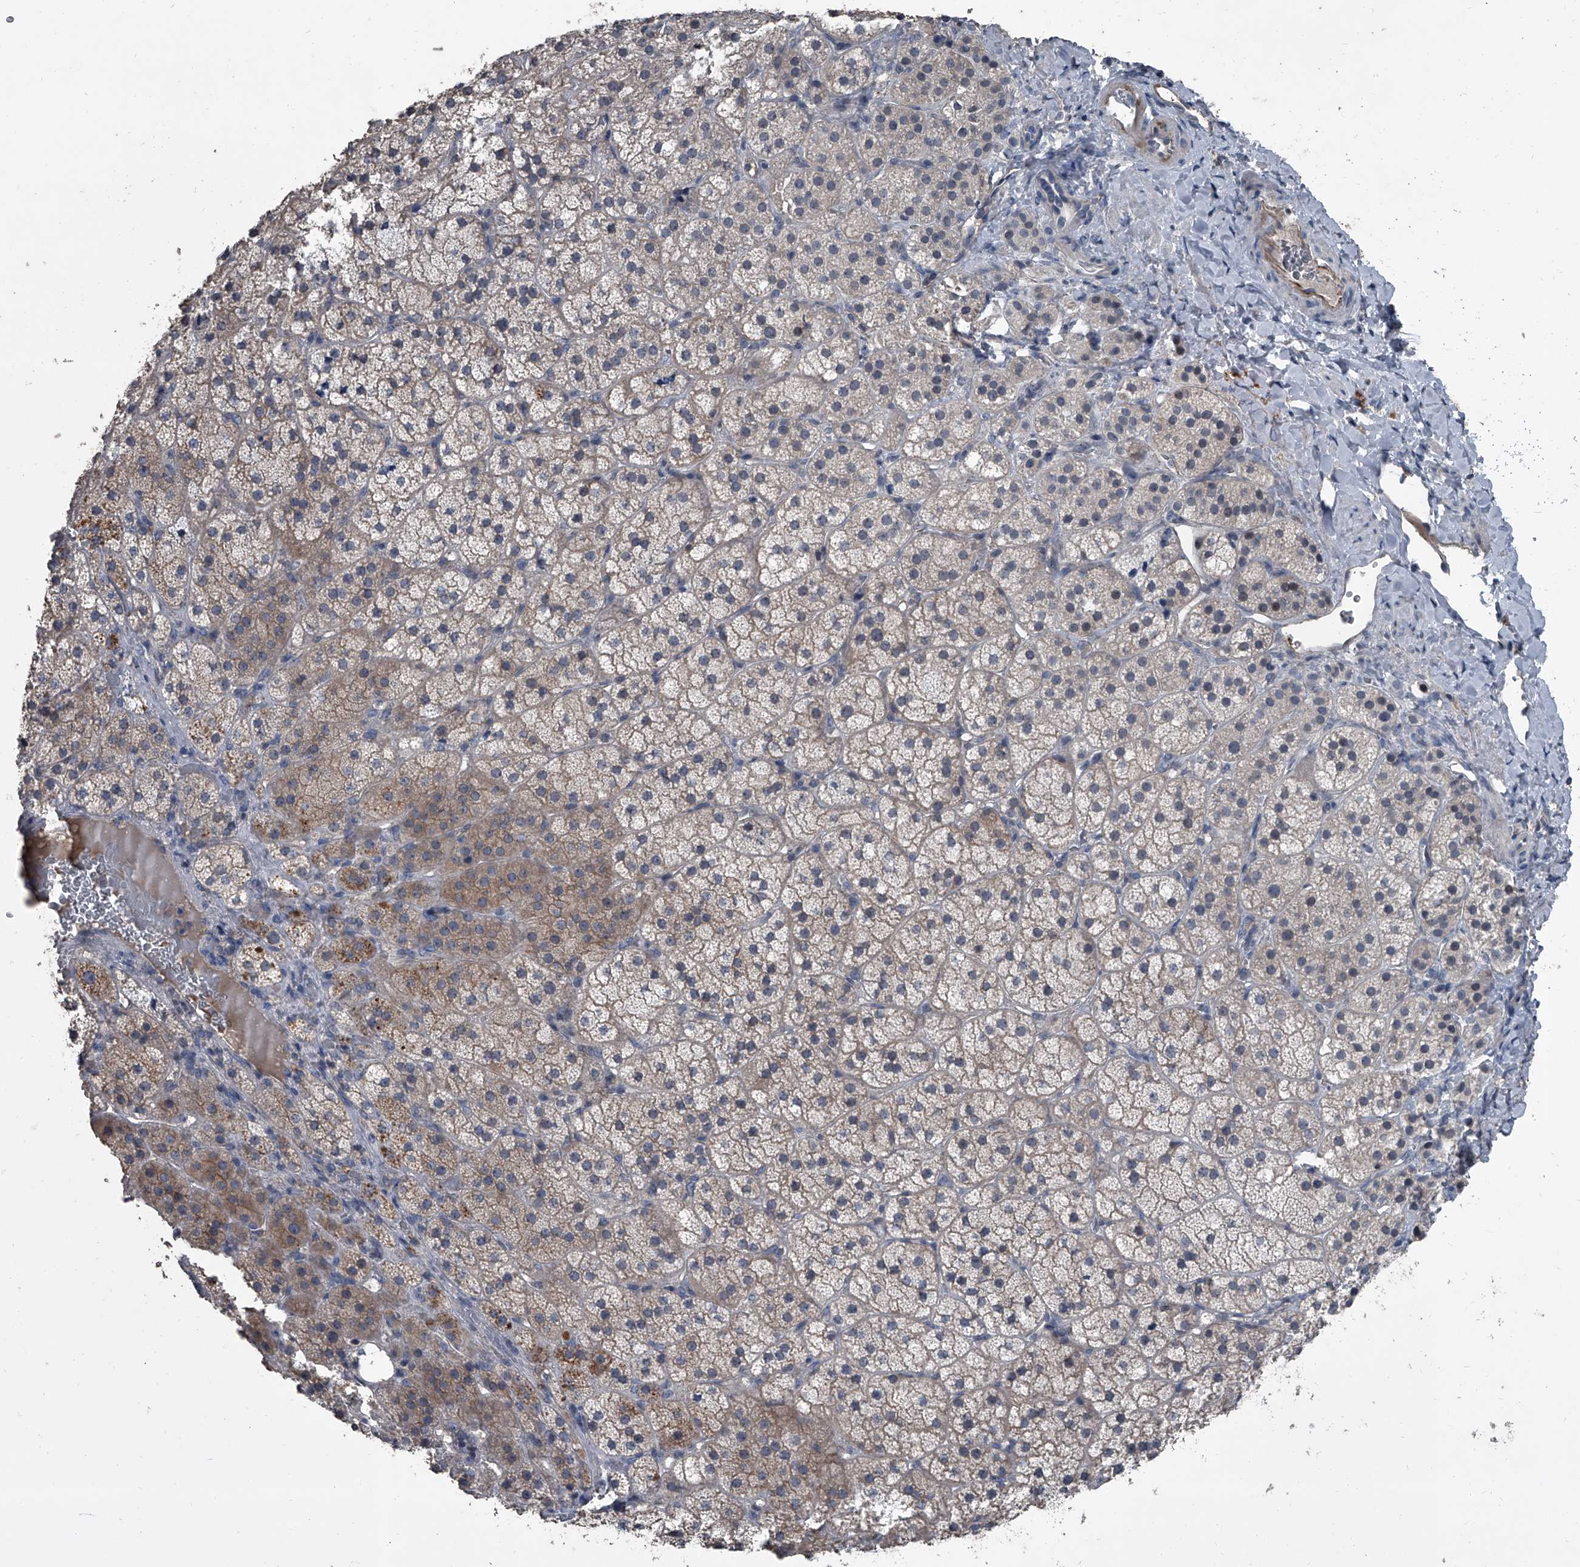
{"staining": {"intensity": "moderate", "quantity": "<25%", "location": "cytoplasmic/membranous"}, "tissue": "adrenal gland", "cell_type": "Glandular cells", "image_type": "normal", "snomed": [{"axis": "morphology", "description": "Normal tissue, NOS"}, {"axis": "topography", "description": "Adrenal gland"}], "caption": "Unremarkable adrenal gland demonstrates moderate cytoplasmic/membranous staining in approximately <25% of glandular cells (DAB (3,3'-diaminobenzidine) IHC, brown staining for protein, blue staining for nuclei)..", "gene": "OARD1", "patient": {"sex": "female", "age": 44}}